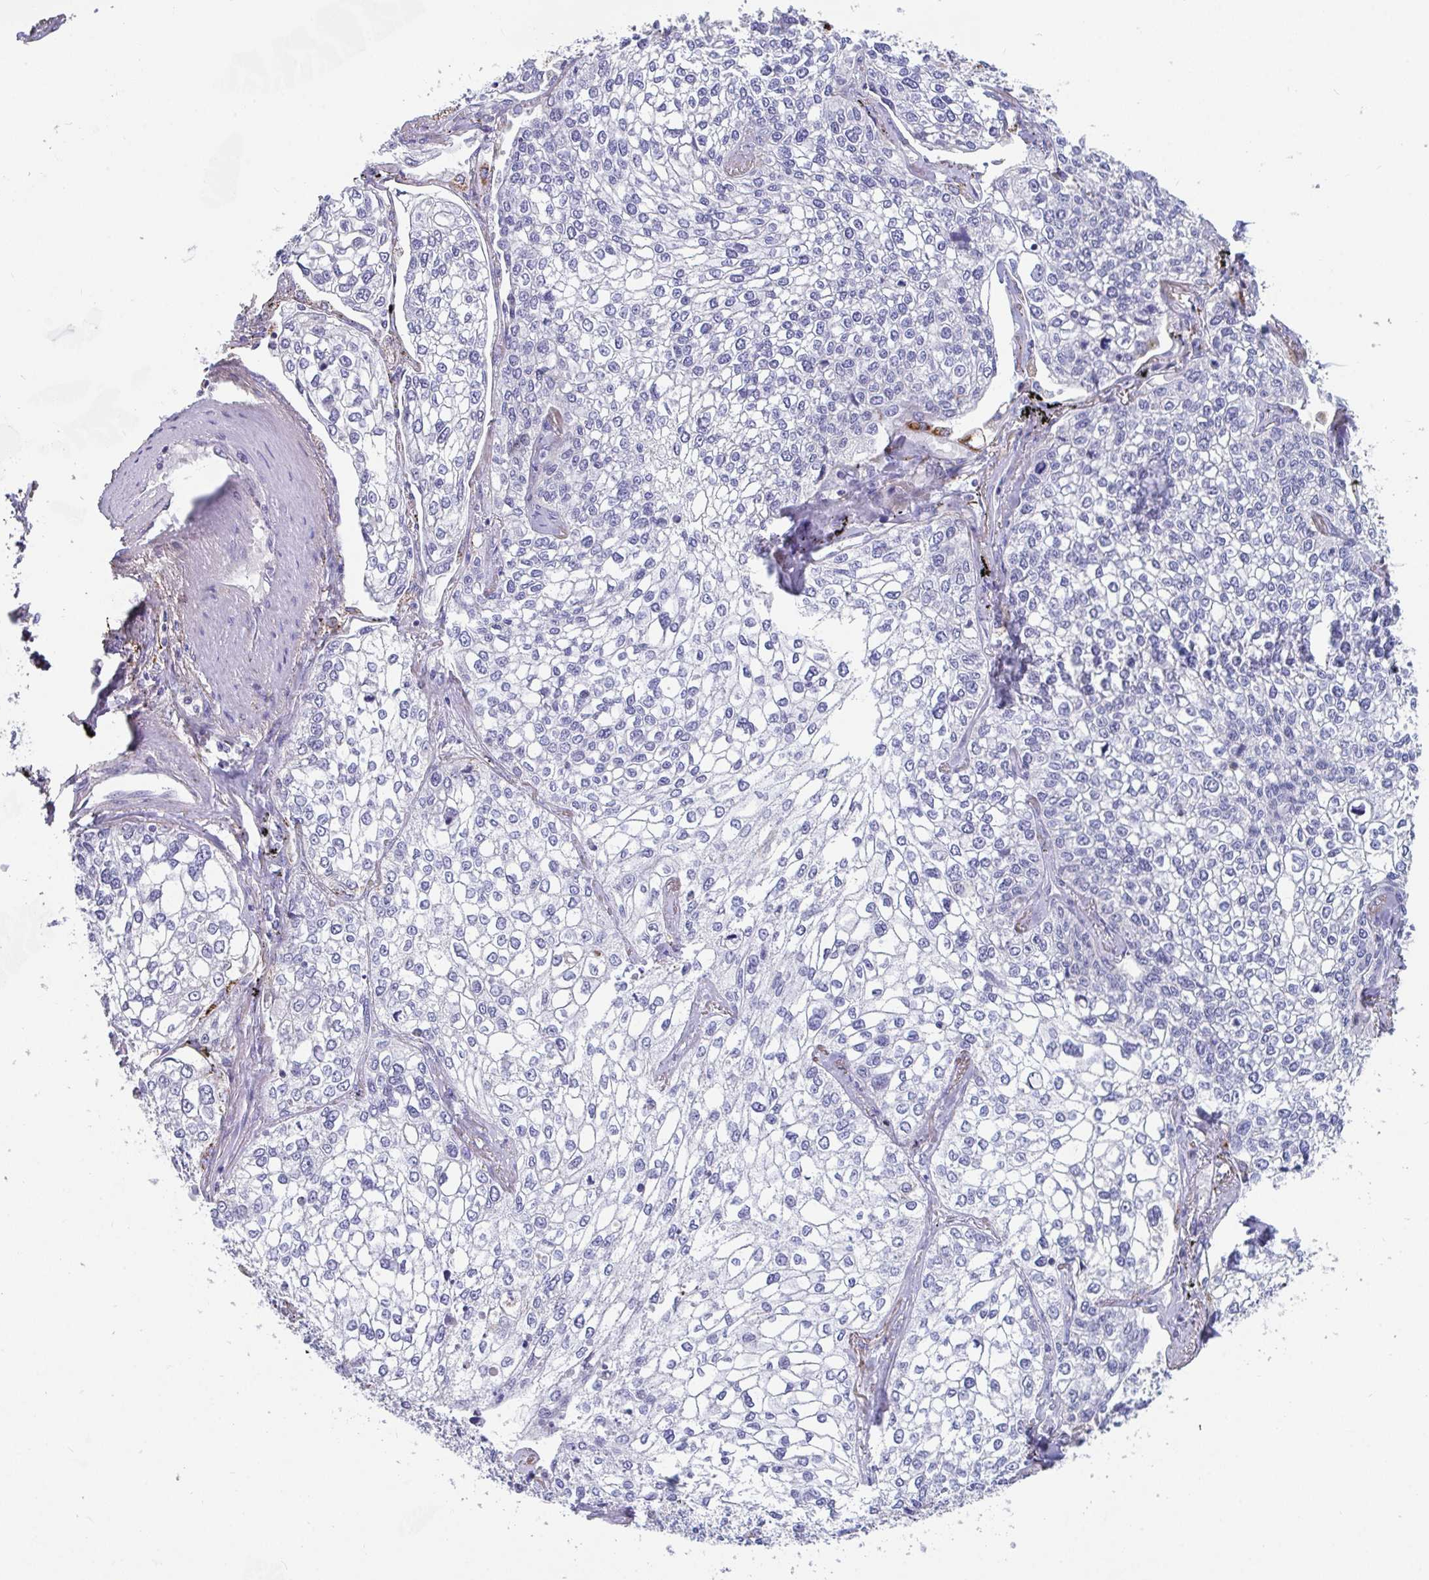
{"staining": {"intensity": "negative", "quantity": "none", "location": "none"}, "tissue": "lung cancer", "cell_type": "Tumor cells", "image_type": "cancer", "snomed": [{"axis": "morphology", "description": "Squamous cell carcinoma, NOS"}, {"axis": "topography", "description": "Lung"}], "caption": "Lung squamous cell carcinoma stained for a protein using immunohistochemistry (IHC) demonstrates no positivity tumor cells.", "gene": "FAM156B", "patient": {"sex": "male", "age": 74}}